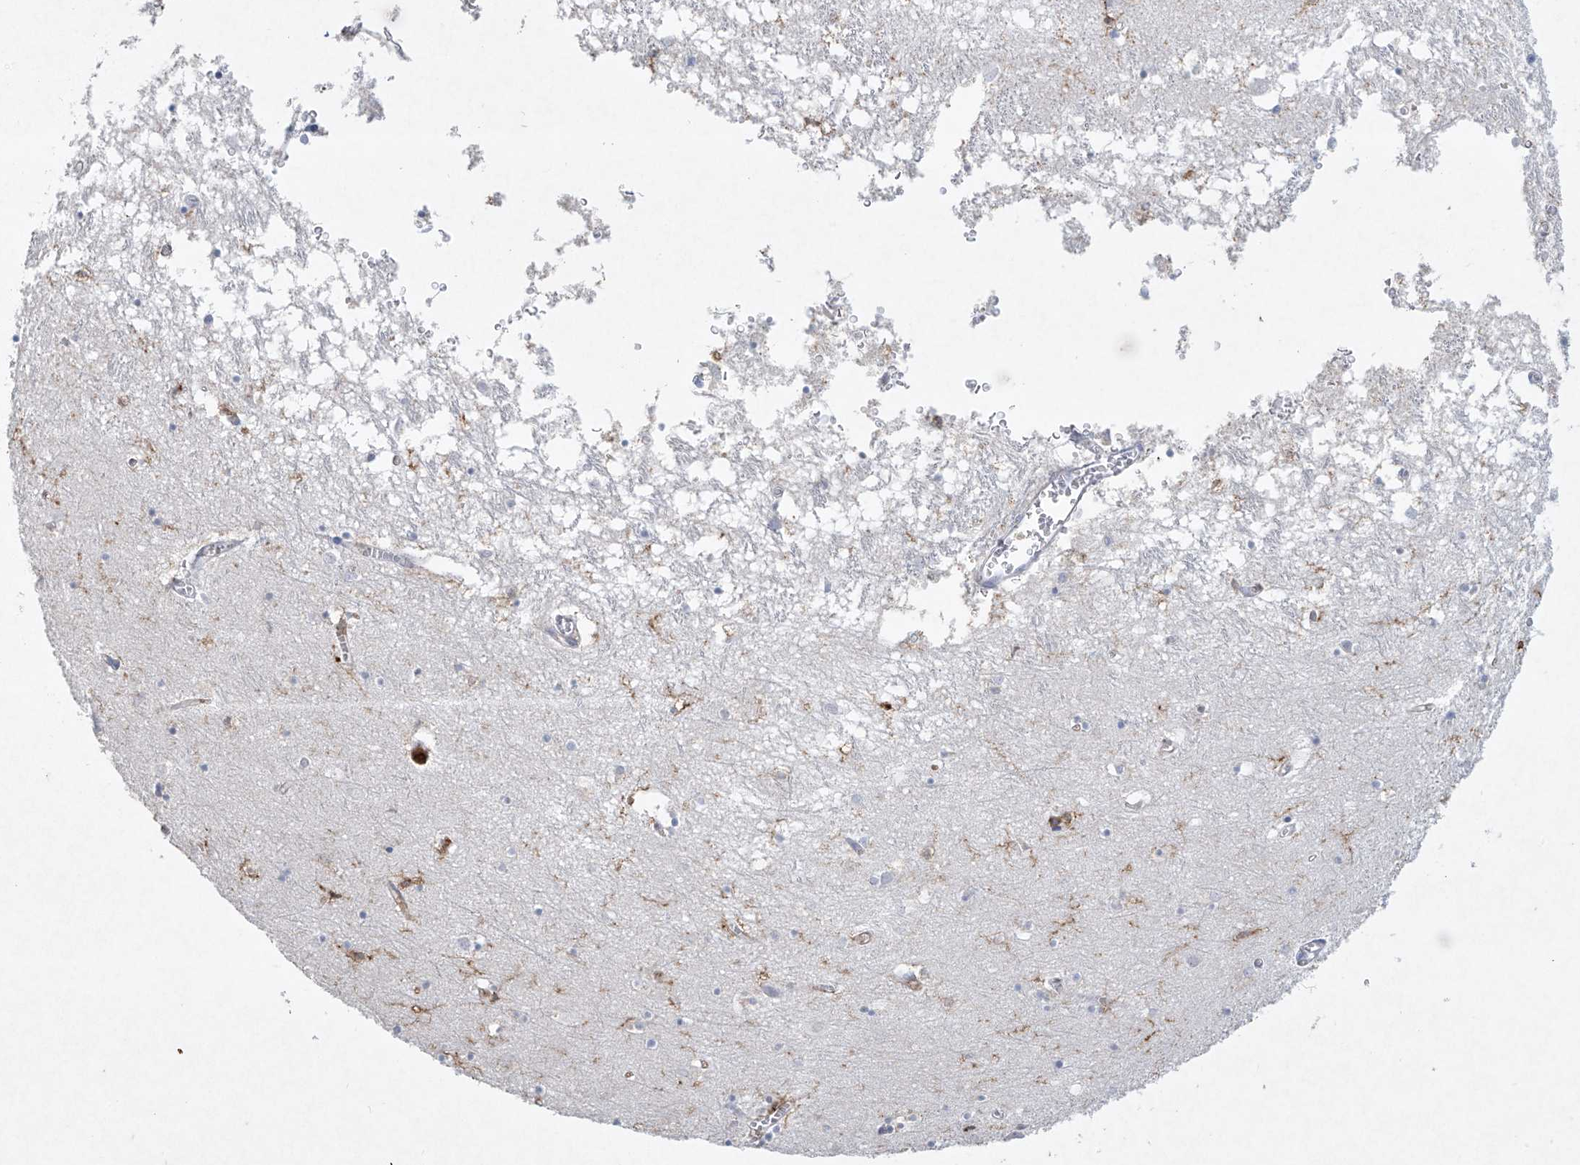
{"staining": {"intensity": "negative", "quantity": "none", "location": "none"}, "tissue": "hippocampus", "cell_type": "Glial cells", "image_type": "normal", "snomed": [{"axis": "morphology", "description": "Normal tissue, NOS"}, {"axis": "topography", "description": "Hippocampus"}], "caption": "Immunohistochemical staining of normal human hippocampus reveals no significant expression in glial cells.", "gene": "FCGR3A", "patient": {"sex": "male", "age": 70}}